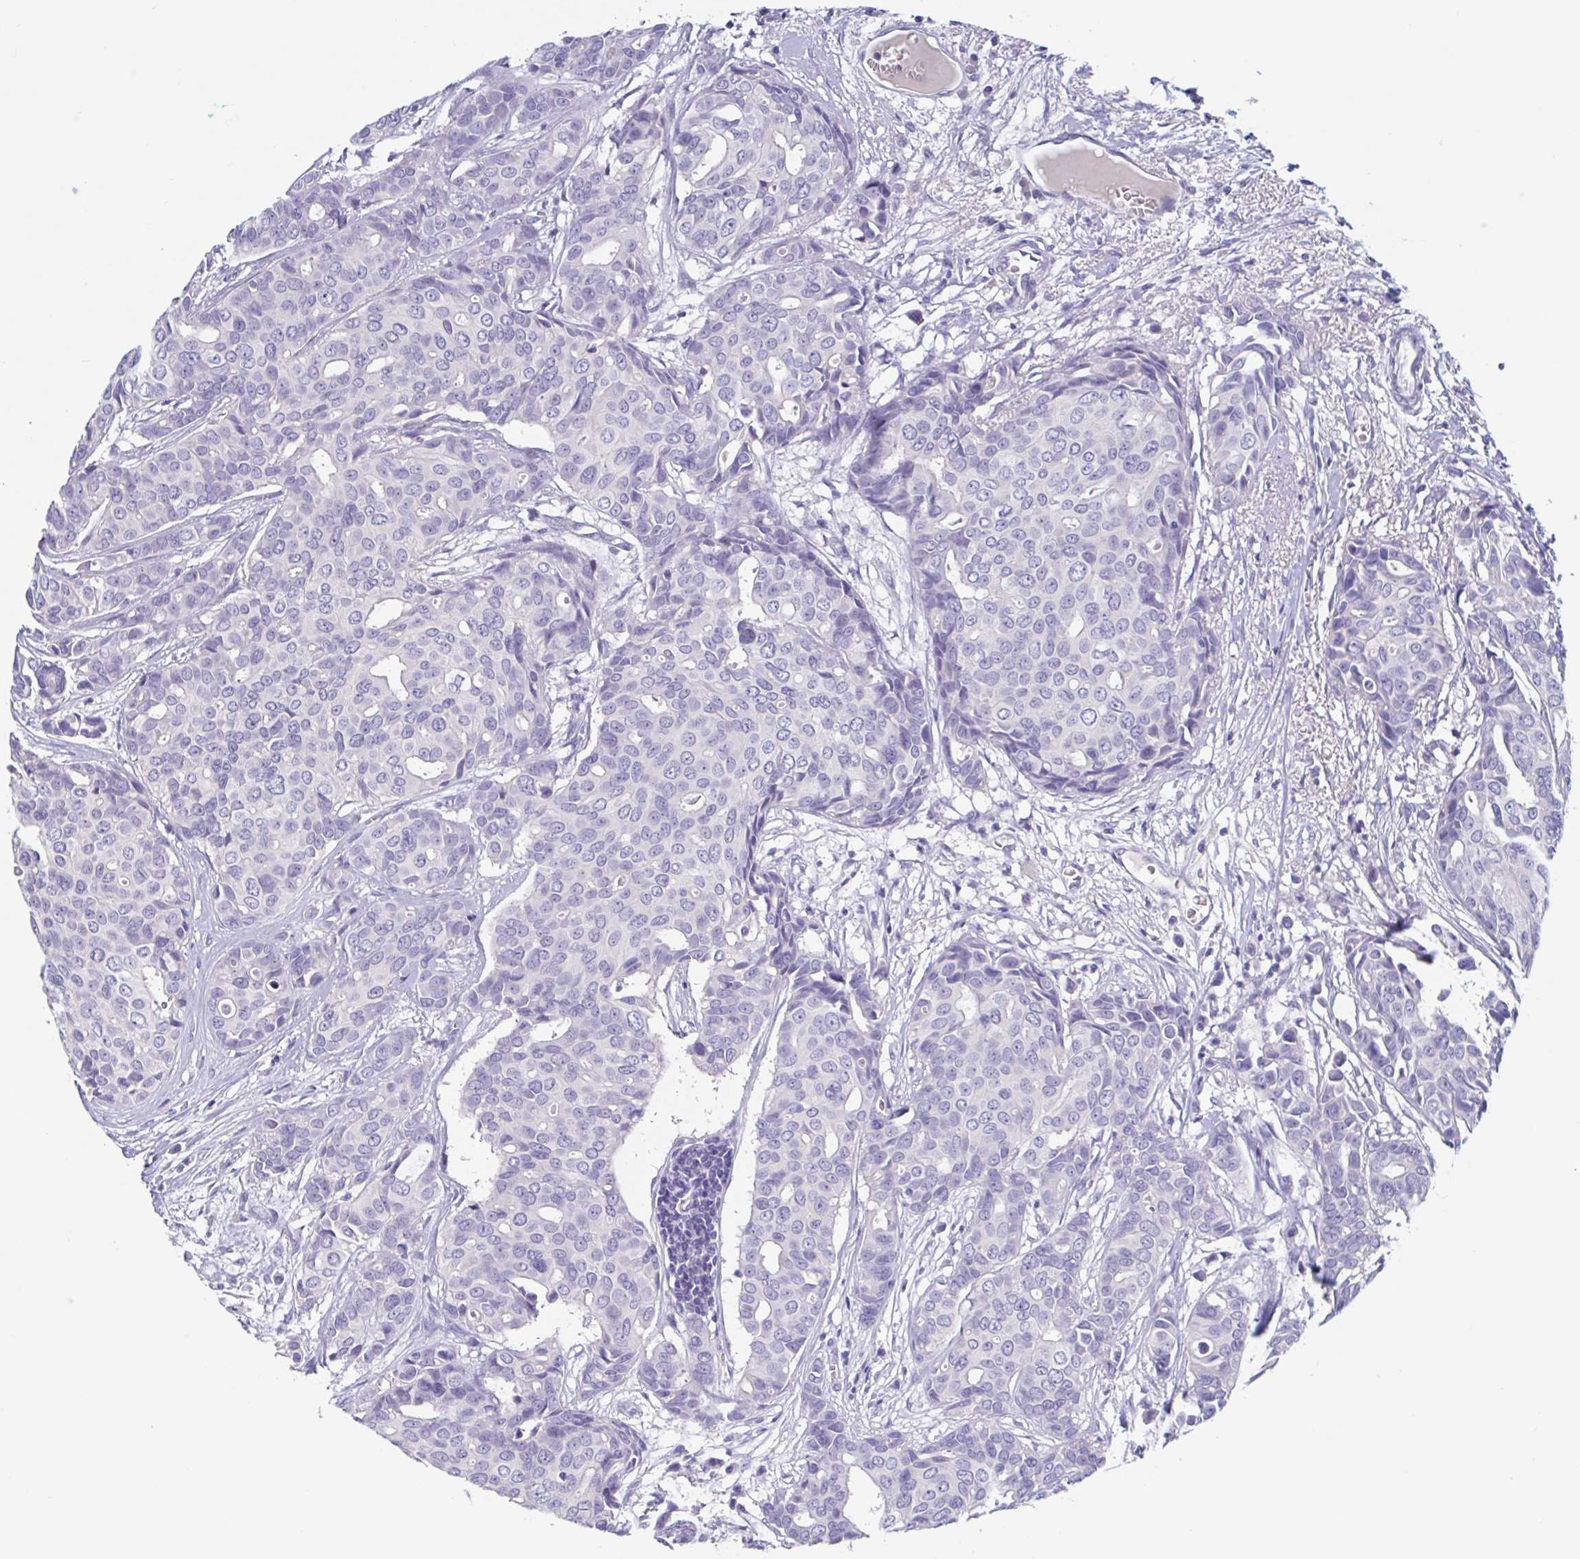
{"staining": {"intensity": "negative", "quantity": "none", "location": "none"}, "tissue": "breast cancer", "cell_type": "Tumor cells", "image_type": "cancer", "snomed": [{"axis": "morphology", "description": "Duct carcinoma"}, {"axis": "topography", "description": "Breast"}], "caption": "Tumor cells show no significant positivity in breast cancer (intraductal carcinoma).", "gene": "ZNHIT2", "patient": {"sex": "female", "age": 54}}